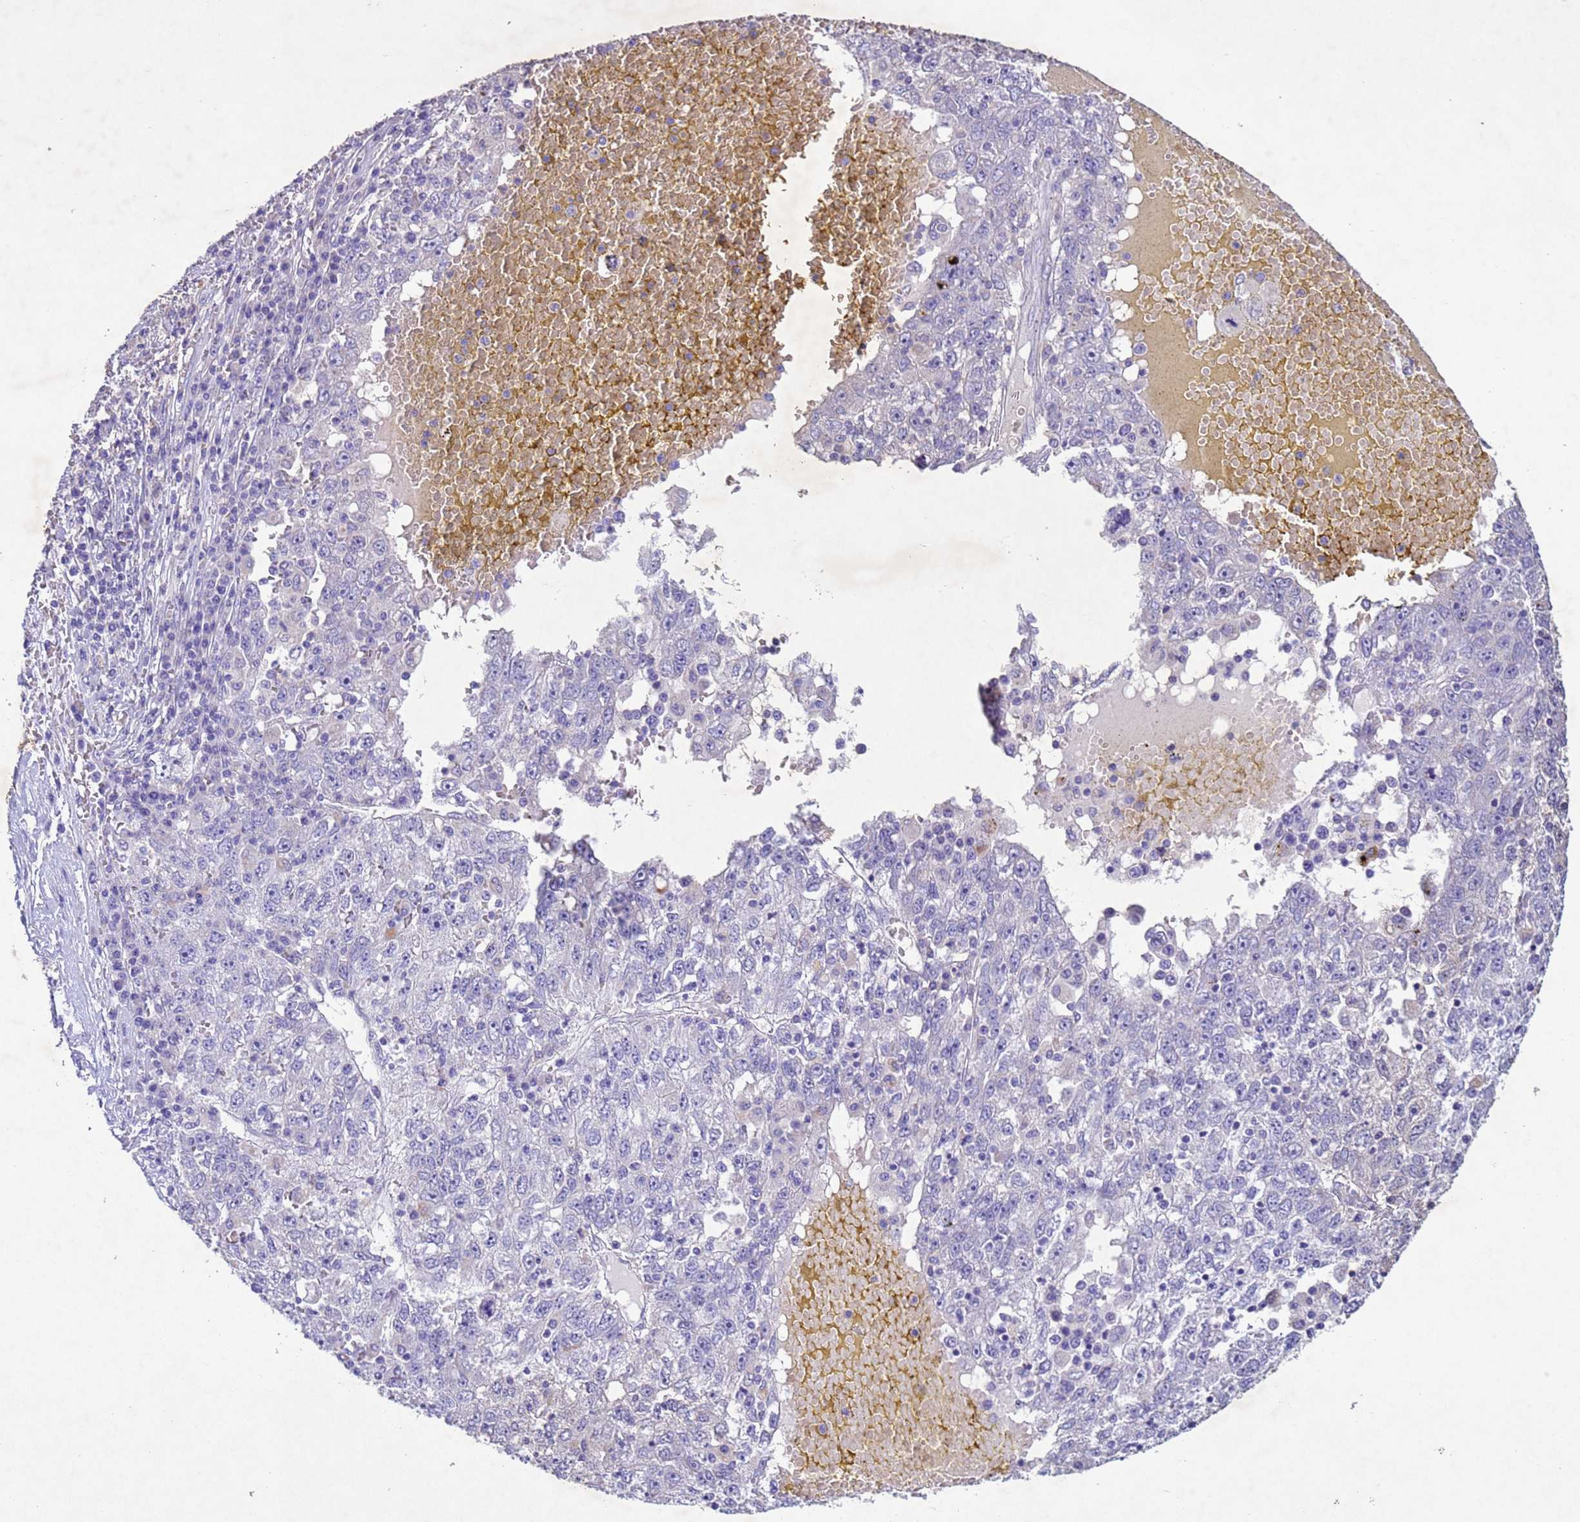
{"staining": {"intensity": "negative", "quantity": "none", "location": "none"}, "tissue": "liver cancer", "cell_type": "Tumor cells", "image_type": "cancer", "snomed": [{"axis": "morphology", "description": "Carcinoma, Hepatocellular, NOS"}, {"axis": "topography", "description": "Liver"}], "caption": "The photomicrograph demonstrates no significant staining in tumor cells of liver cancer. (Brightfield microscopy of DAB (3,3'-diaminobenzidine) immunohistochemistry at high magnification).", "gene": "NLRP11", "patient": {"sex": "male", "age": 49}}